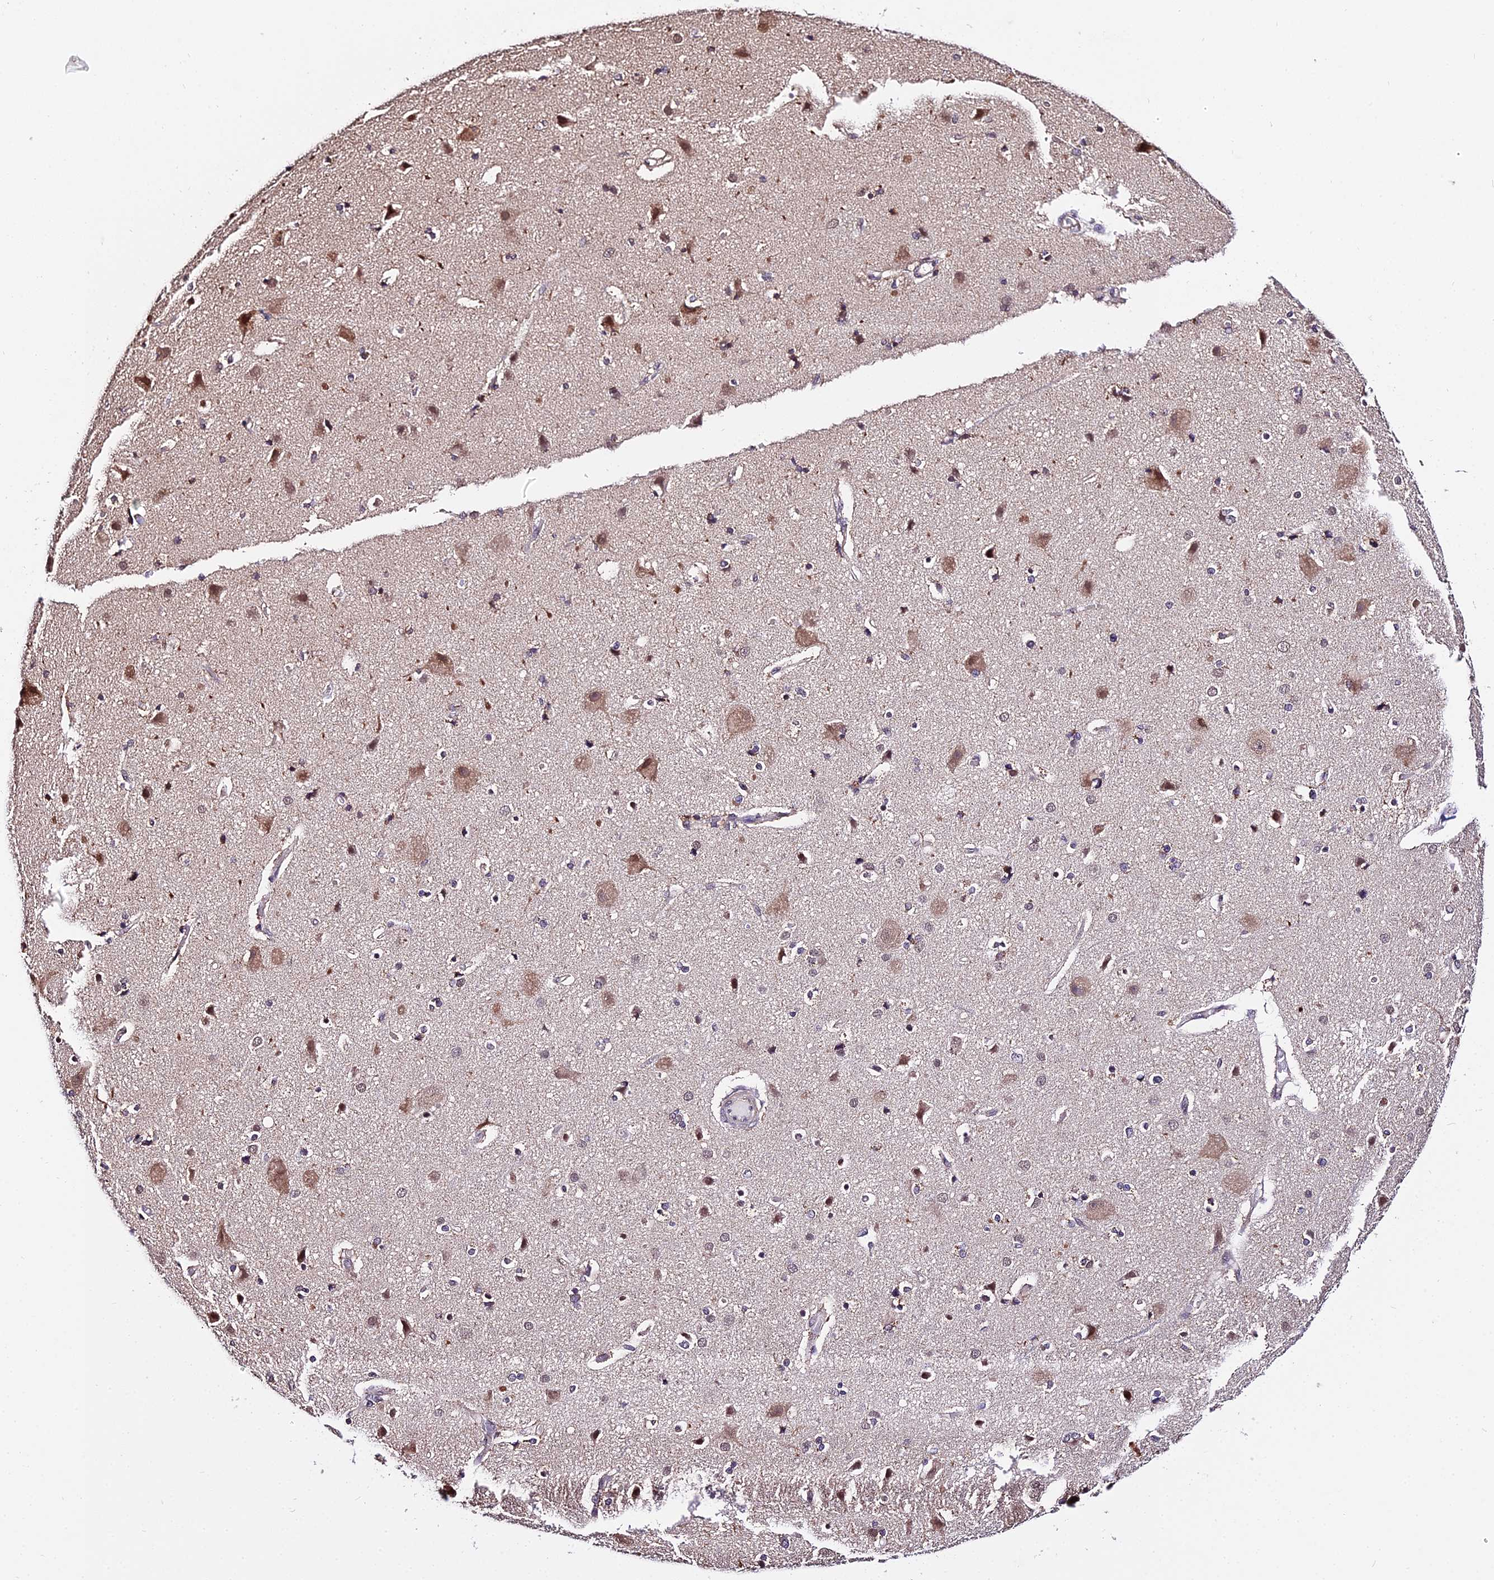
{"staining": {"intensity": "negative", "quantity": "none", "location": "none"}, "tissue": "cerebral cortex", "cell_type": "Endothelial cells", "image_type": "normal", "snomed": [{"axis": "morphology", "description": "Normal tissue, NOS"}, {"axis": "topography", "description": "Cerebral cortex"}], "caption": "Normal cerebral cortex was stained to show a protein in brown. There is no significant expression in endothelial cells. The staining was performed using DAB (3,3'-diaminobenzidine) to visualize the protein expression in brown, while the nuclei were stained in blue with hematoxylin (Magnification: 20x).", "gene": "POLR2I", "patient": {"sex": "female", "age": 54}}